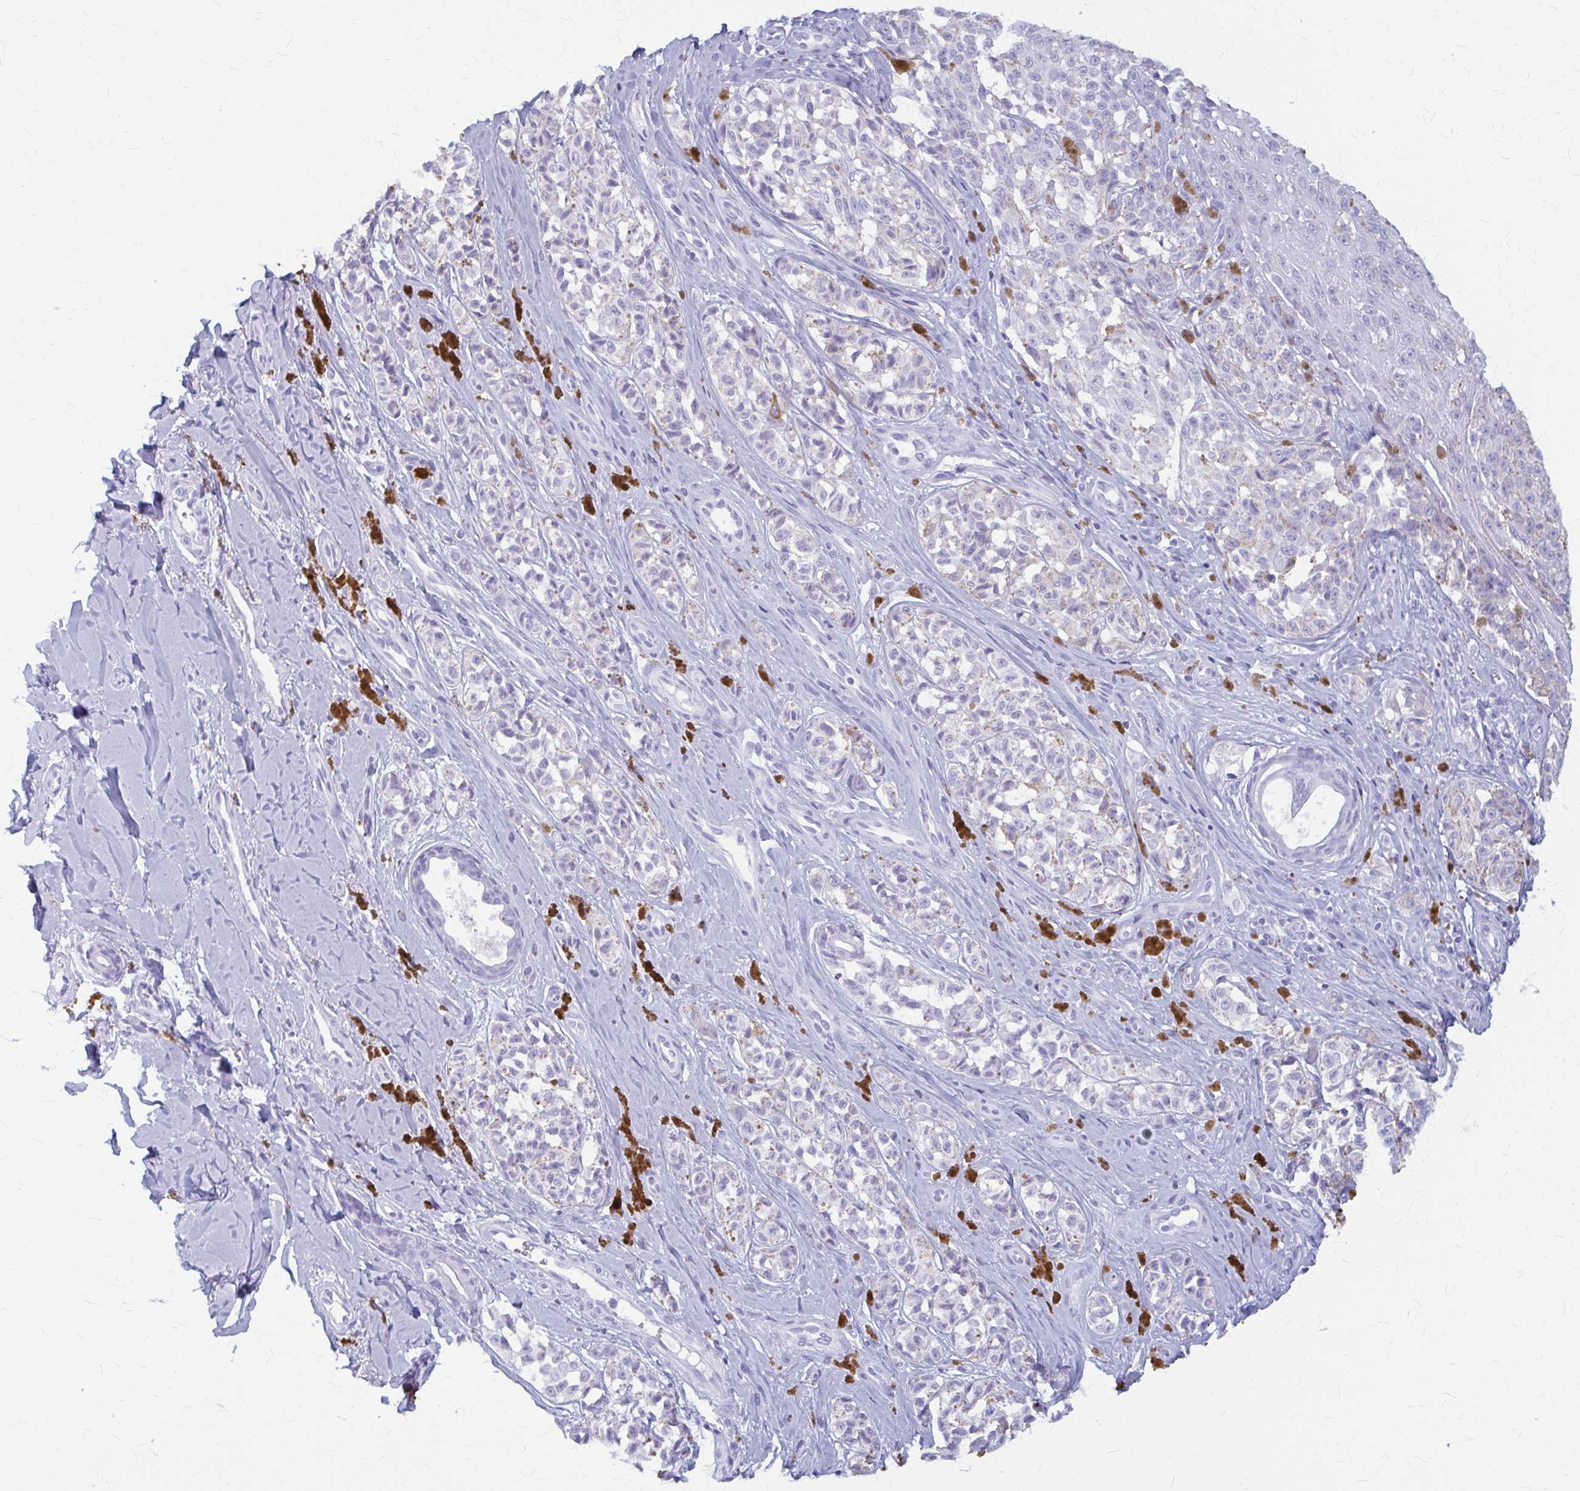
{"staining": {"intensity": "negative", "quantity": "none", "location": "none"}, "tissue": "melanoma", "cell_type": "Tumor cells", "image_type": "cancer", "snomed": [{"axis": "morphology", "description": "Malignant melanoma, NOS"}, {"axis": "topography", "description": "Skin"}], "caption": "Image shows no significant protein positivity in tumor cells of melanoma.", "gene": "KLHDC7A", "patient": {"sex": "female", "age": 65}}